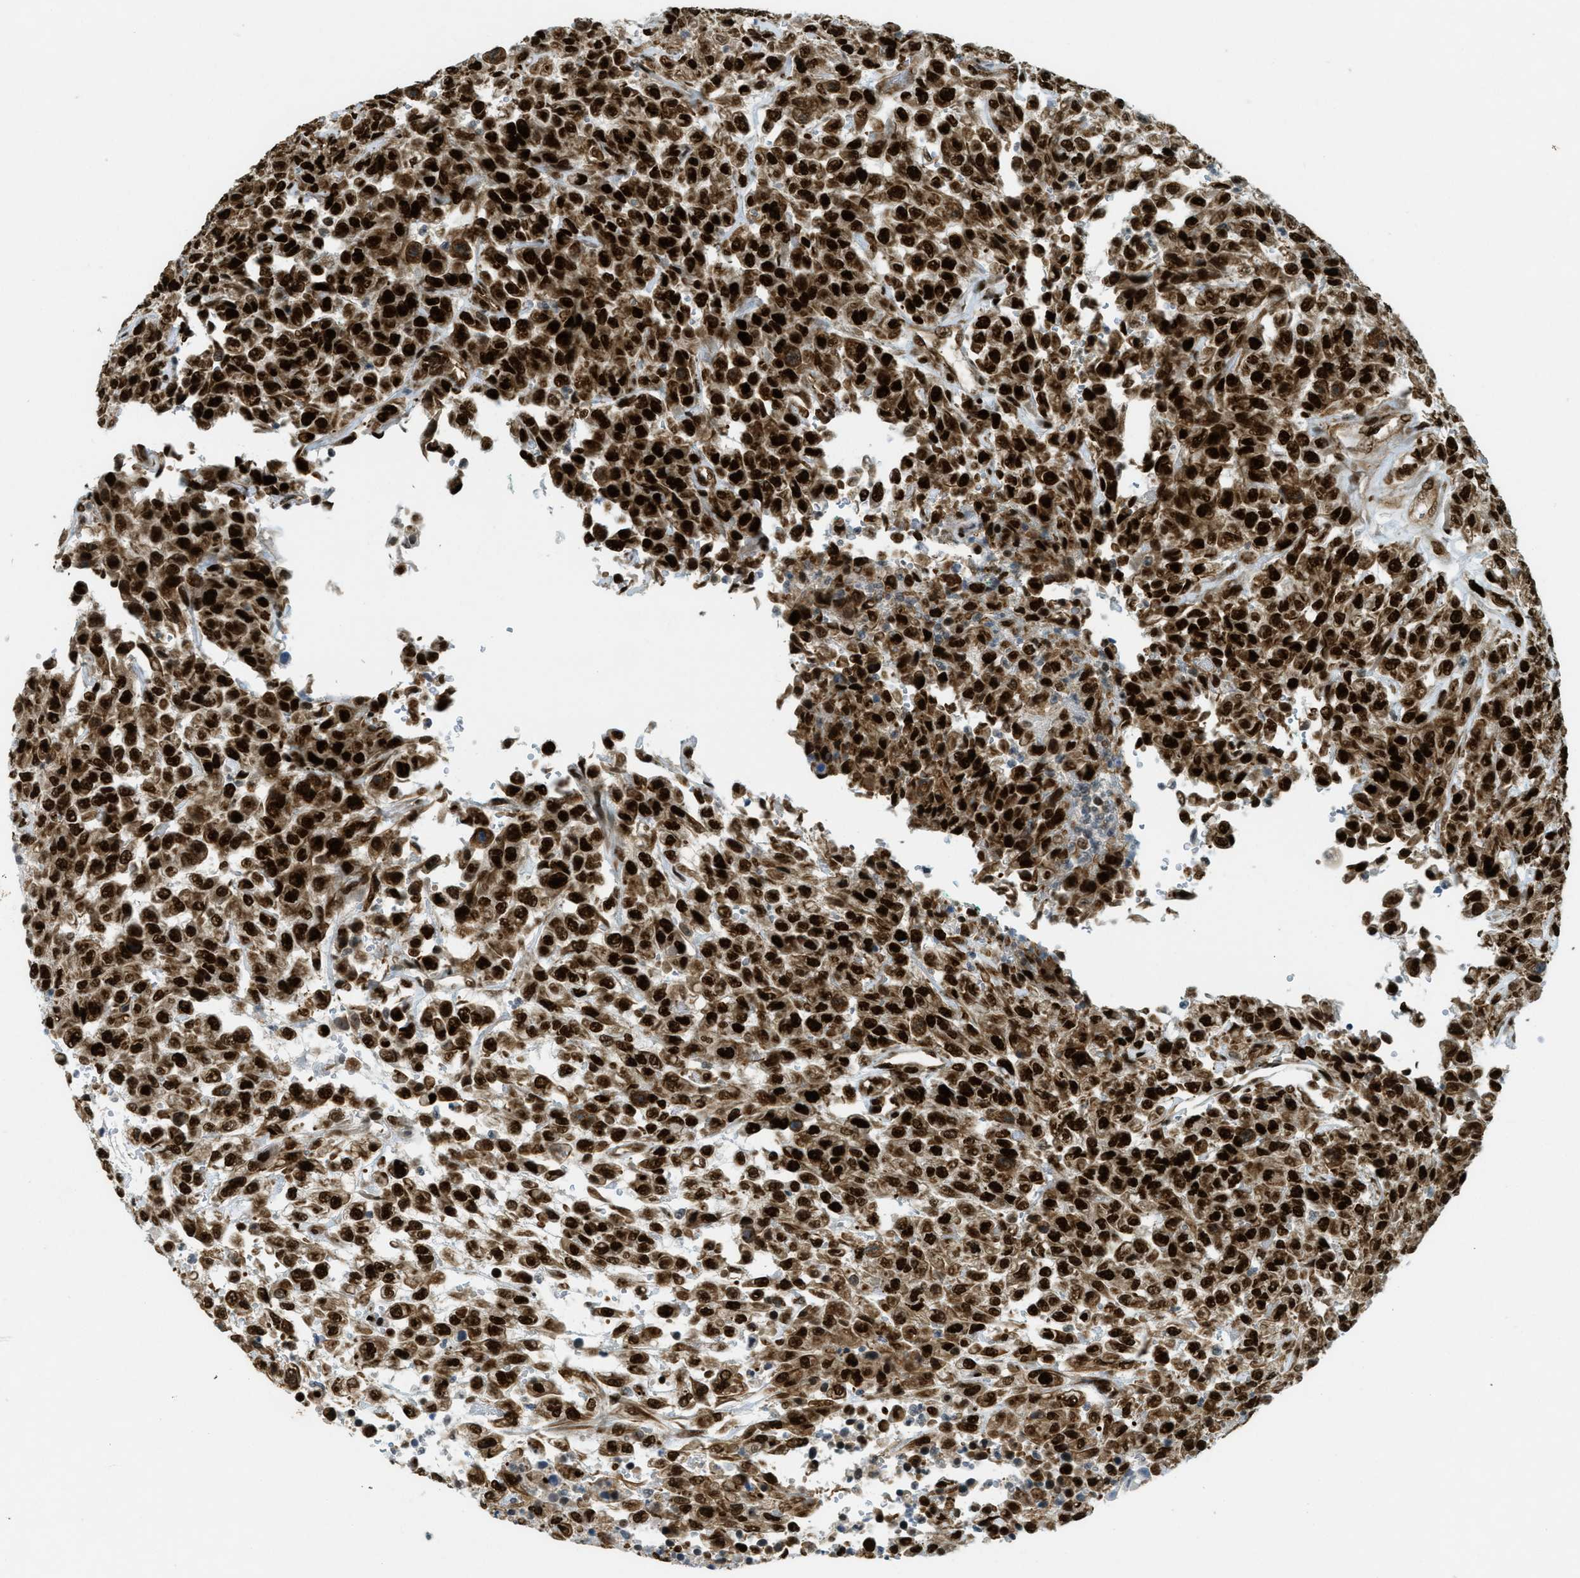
{"staining": {"intensity": "strong", "quantity": ">75%", "location": "cytoplasmic/membranous,nuclear"}, "tissue": "urothelial cancer", "cell_type": "Tumor cells", "image_type": "cancer", "snomed": [{"axis": "morphology", "description": "Urothelial carcinoma, High grade"}, {"axis": "topography", "description": "Urinary bladder"}], "caption": "The photomicrograph reveals a brown stain indicating the presence of a protein in the cytoplasmic/membranous and nuclear of tumor cells in urothelial carcinoma (high-grade).", "gene": "ZFR", "patient": {"sex": "male", "age": 46}}